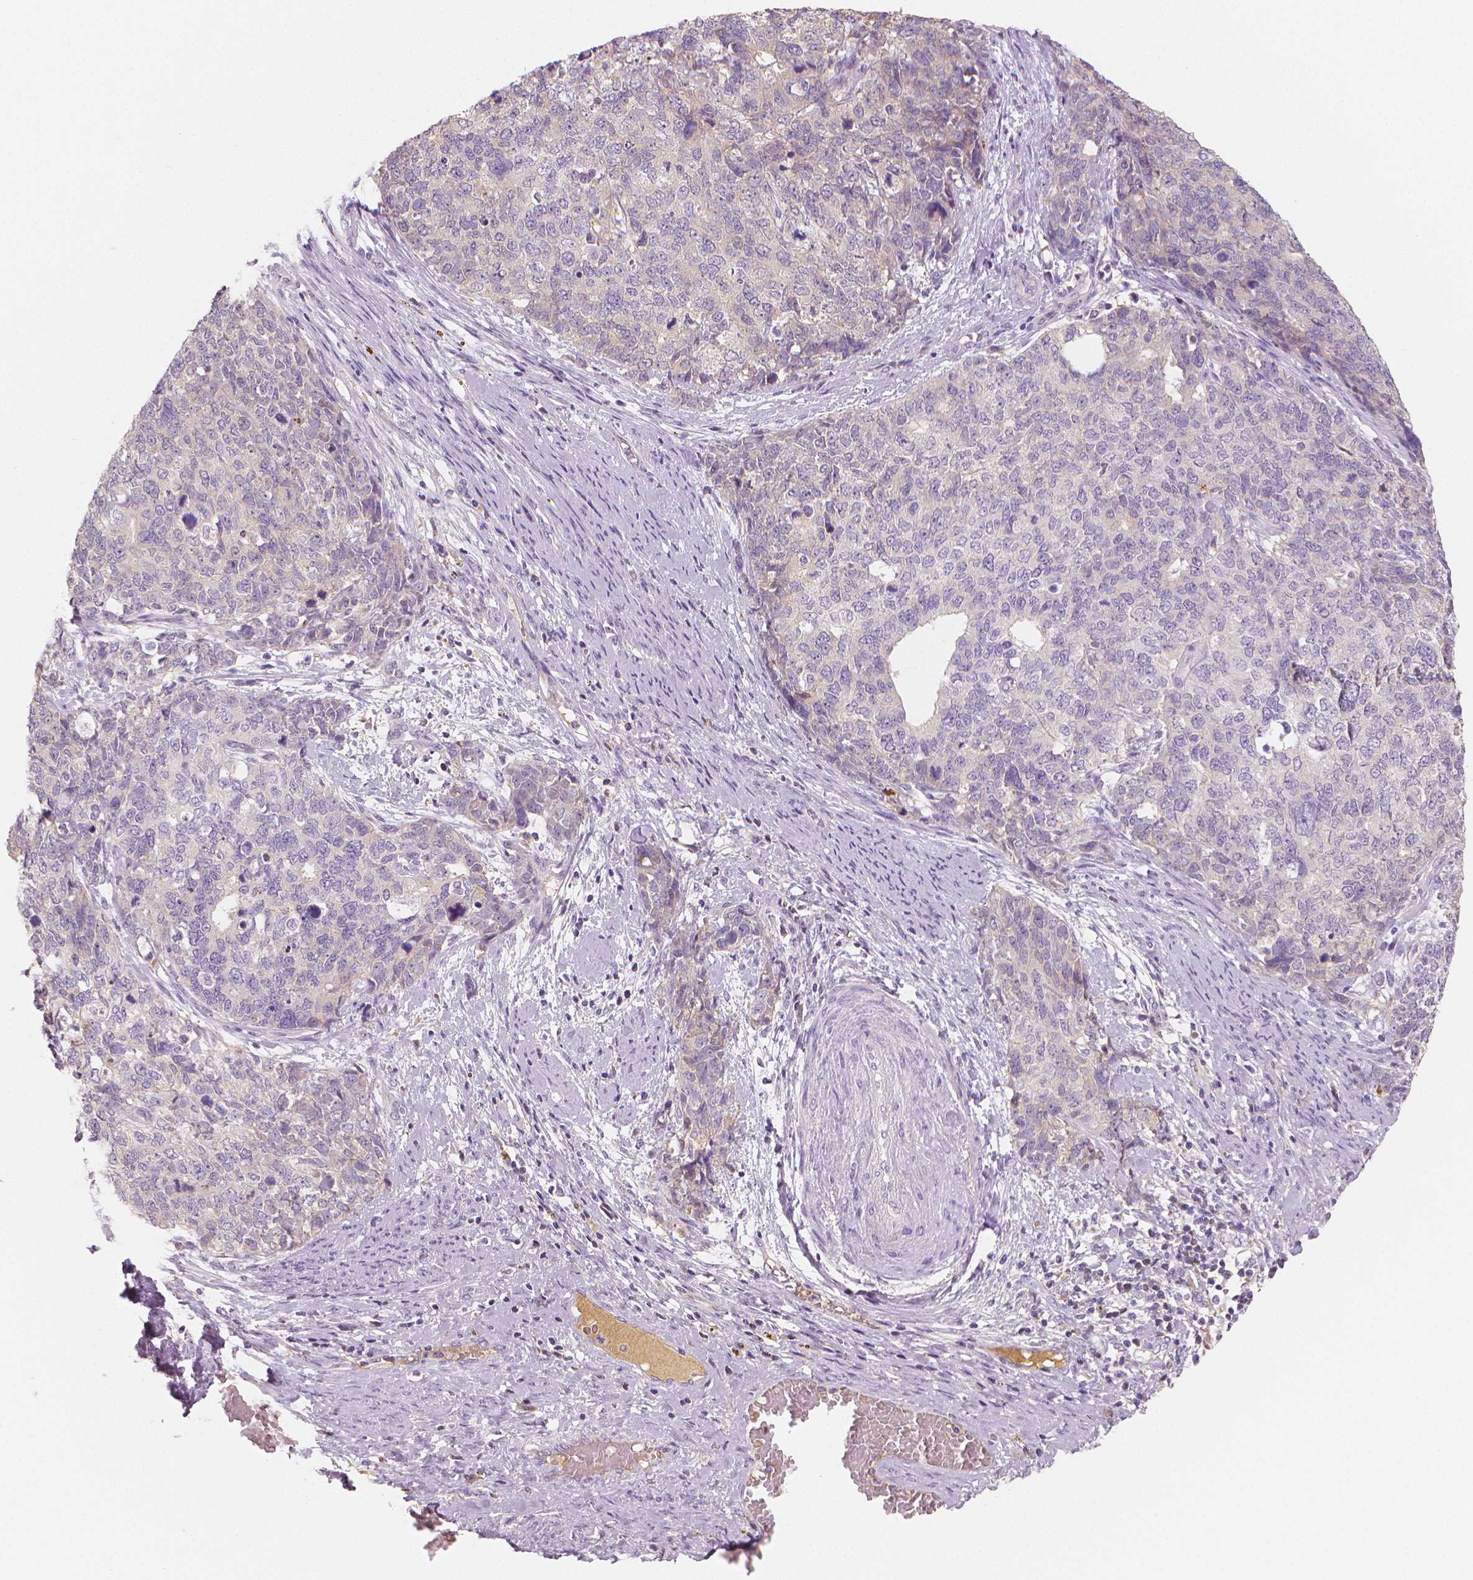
{"staining": {"intensity": "negative", "quantity": "none", "location": "none"}, "tissue": "cervical cancer", "cell_type": "Tumor cells", "image_type": "cancer", "snomed": [{"axis": "morphology", "description": "Squamous cell carcinoma, NOS"}, {"axis": "topography", "description": "Cervix"}], "caption": "Cervical cancer stained for a protein using immunohistochemistry displays no staining tumor cells.", "gene": "APOA4", "patient": {"sex": "female", "age": 63}}